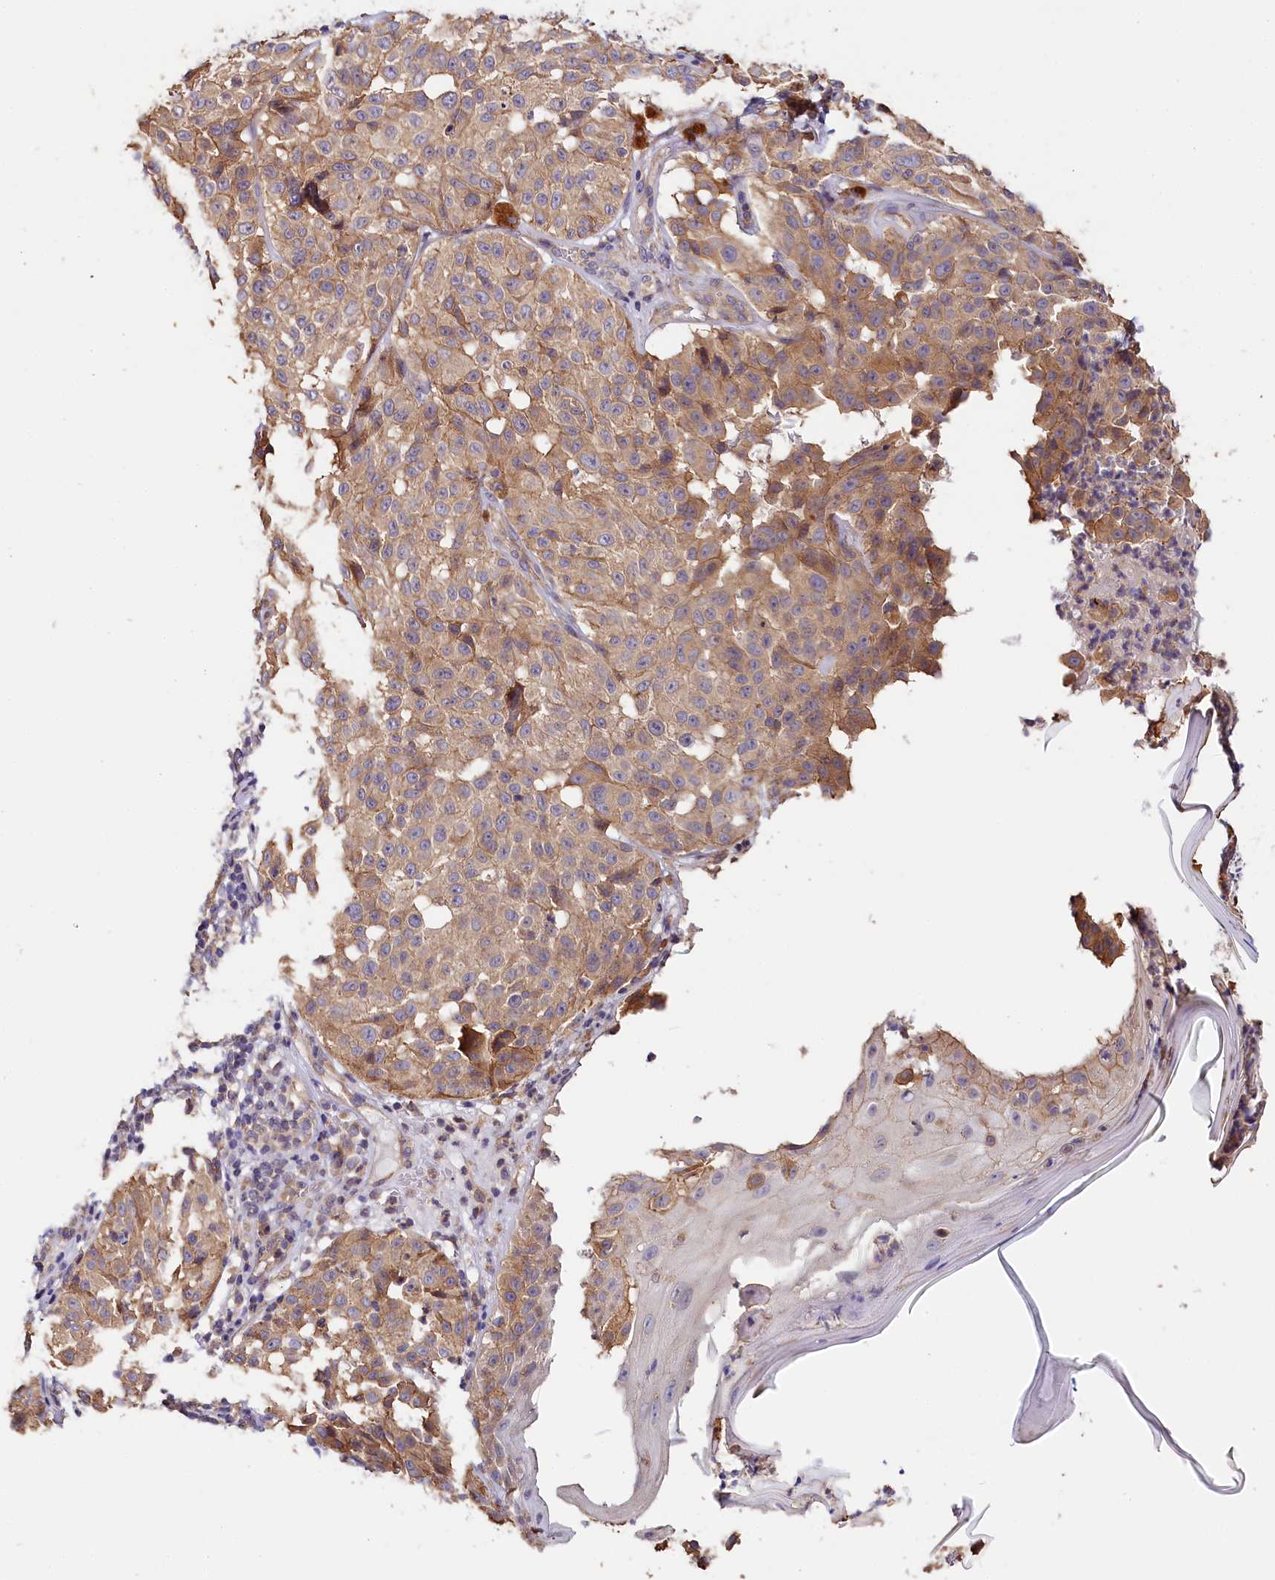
{"staining": {"intensity": "moderate", "quantity": ">75%", "location": "cytoplasmic/membranous"}, "tissue": "melanoma", "cell_type": "Tumor cells", "image_type": "cancer", "snomed": [{"axis": "morphology", "description": "Malignant melanoma, NOS"}, {"axis": "topography", "description": "Skin"}], "caption": "Human melanoma stained for a protein (brown) reveals moderate cytoplasmic/membranous positive positivity in about >75% of tumor cells.", "gene": "KATNB1", "patient": {"sex": "female", "age": 46}}